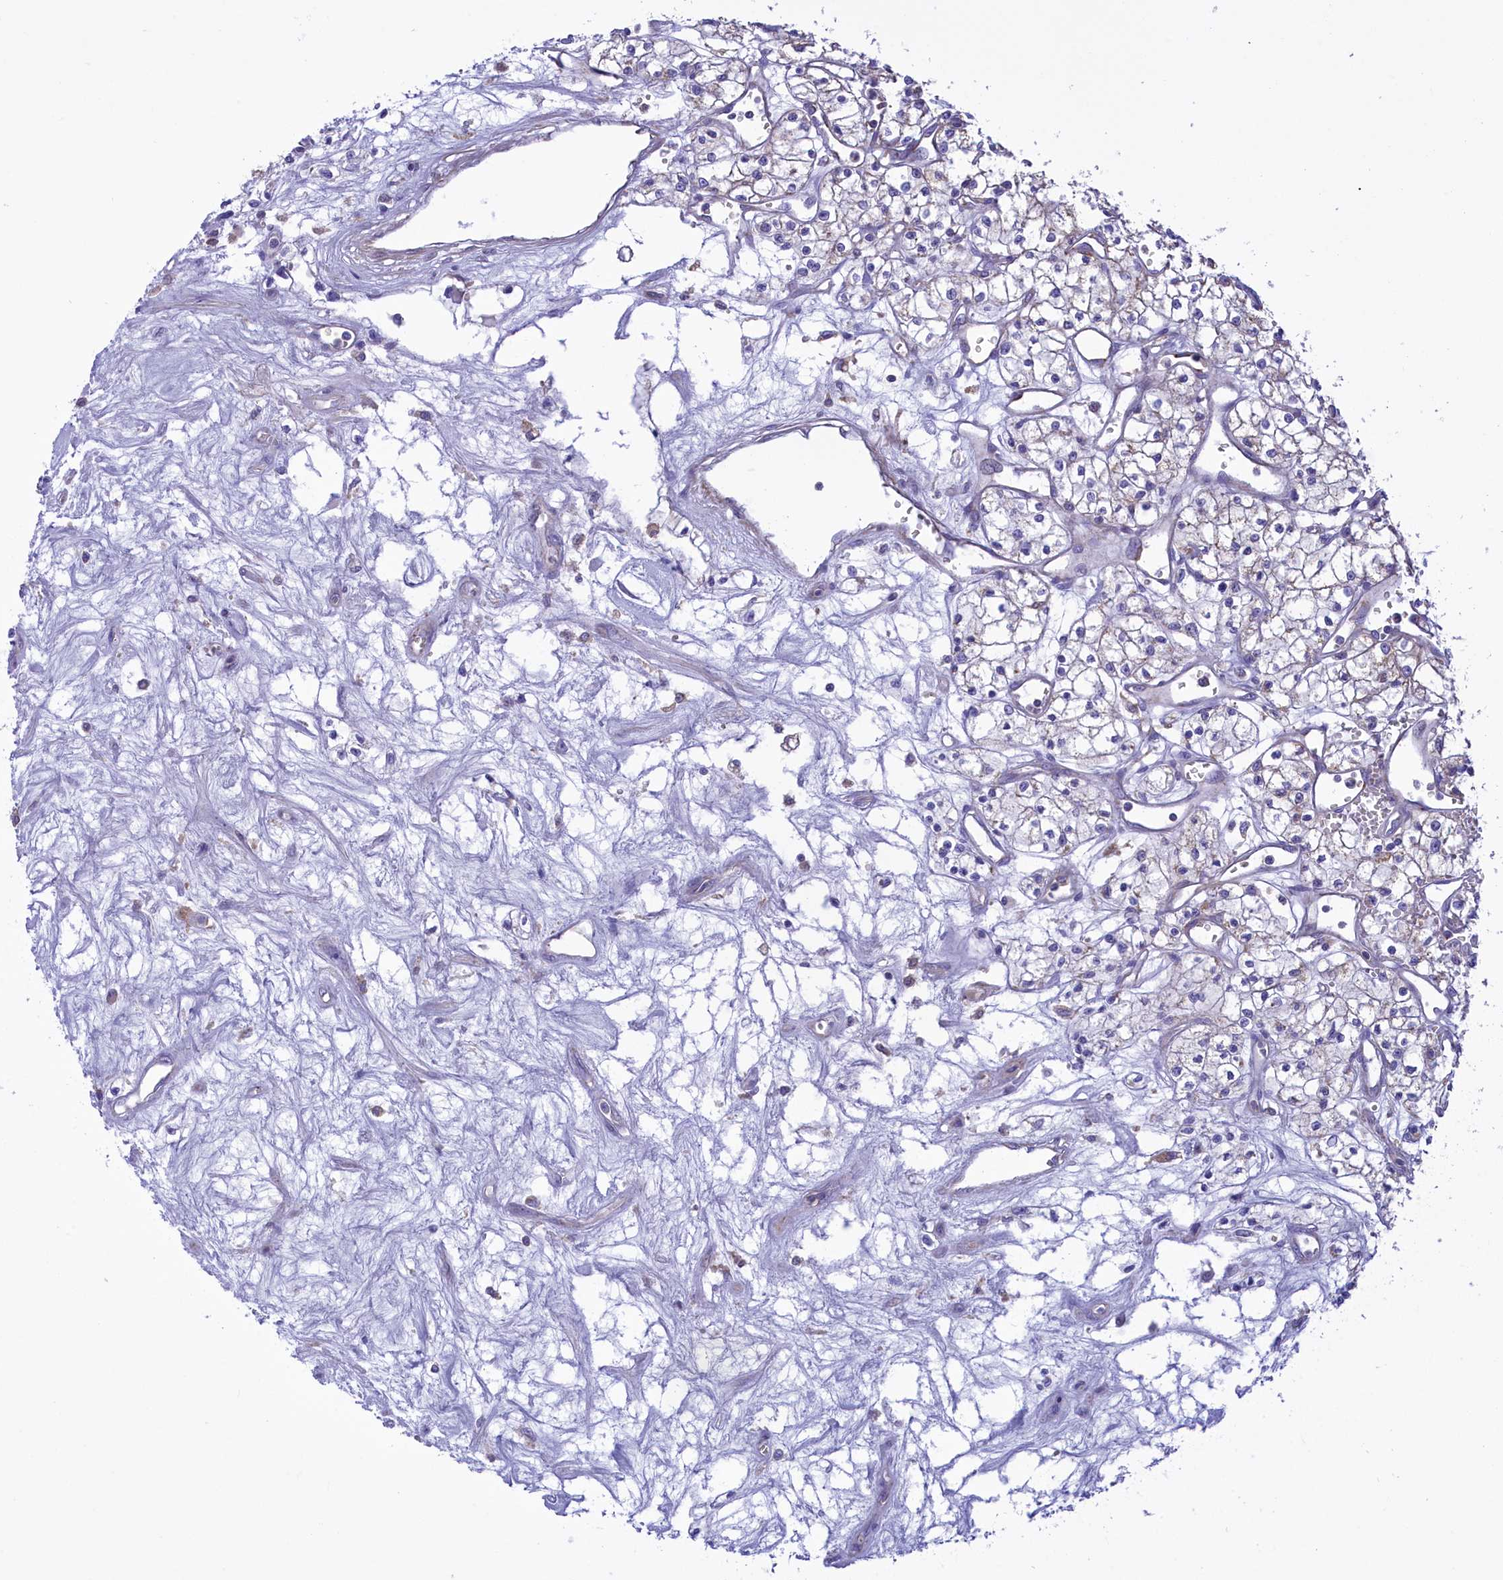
{"staining": {"intensity": "weak", "quantity": "<25%", "location": "cytoplasmic/membranous"}, "tissue": "renal cancer", "cell_type": "Tumor cells", "image_type": "cancer", "snomed": [{"axis": "morphology", "description": "Adenocarcinoma, NOS"}, {"axis": "topography", "description": "Kidney"}], "caption": "Tumor cells are negative for brown protein staining in renal cancer (adenocarcinoma). (DAB (3,3'-diaminobenzidine) immunohistochemistry with hematoxylin counter stain).", "gene": "CORO7-PAM16", "patient": {"sex": "male", "age": 59}}